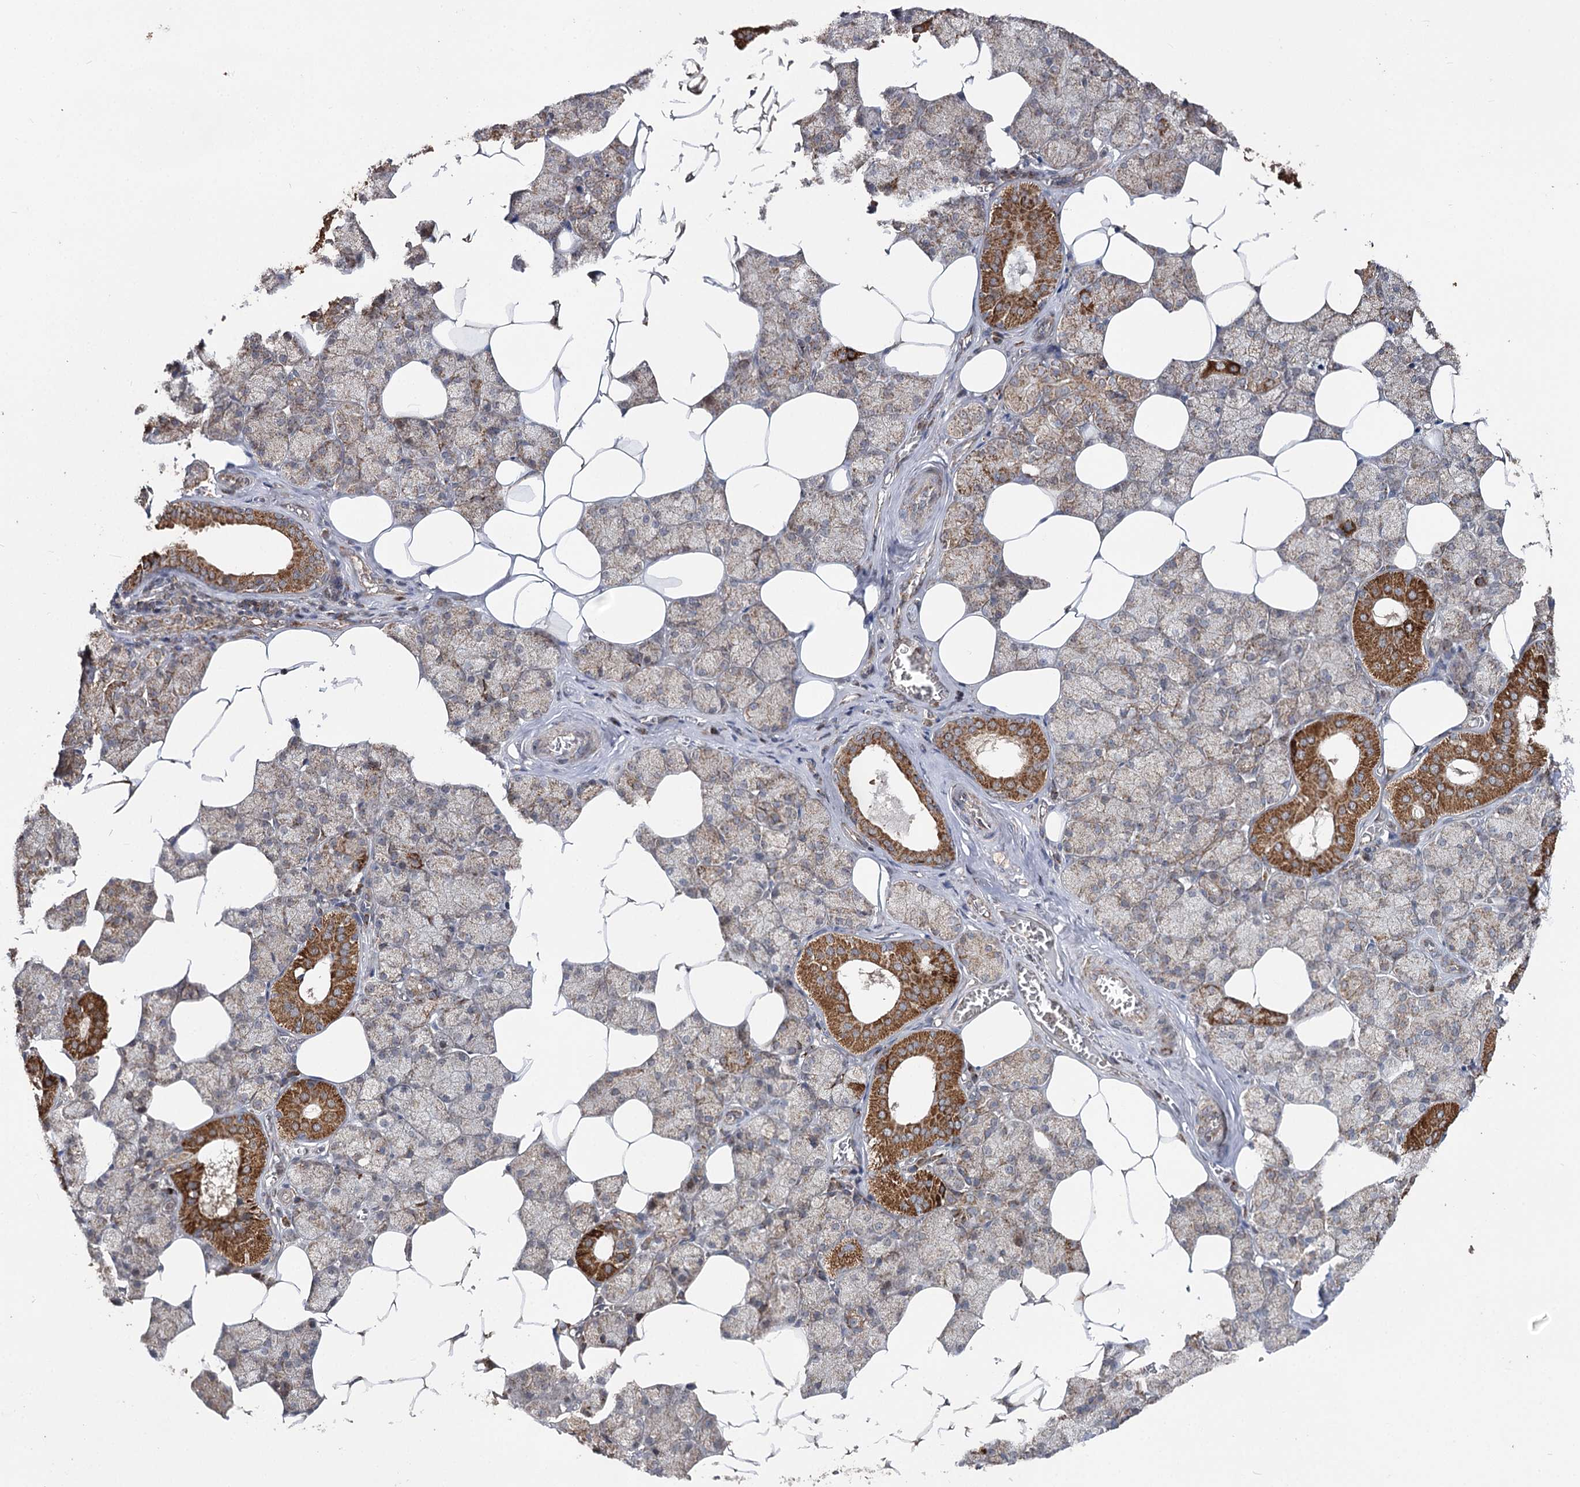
{"staining": {"intensity": "strong", "quantity": "25%-75%", "location": "cytoplasmic/membranous"}, "tissue": "salivary gland", "cell_type": "Glandular cells", "image_type": "normal", "snomed": [{"axis": "morphology", "description": "Normal tissue, NOS"}, {"axis": "topography", "description": "Salivary gland"}], "caption": "Protein expression by immunohistochemistry displays strong cytoplasmic/membranous expression in approximately 25%-75% of glandular cells in unremarkable salivary gland.", "gene": "MINDY3", "patient": {"sex": "male", "age": 62}}